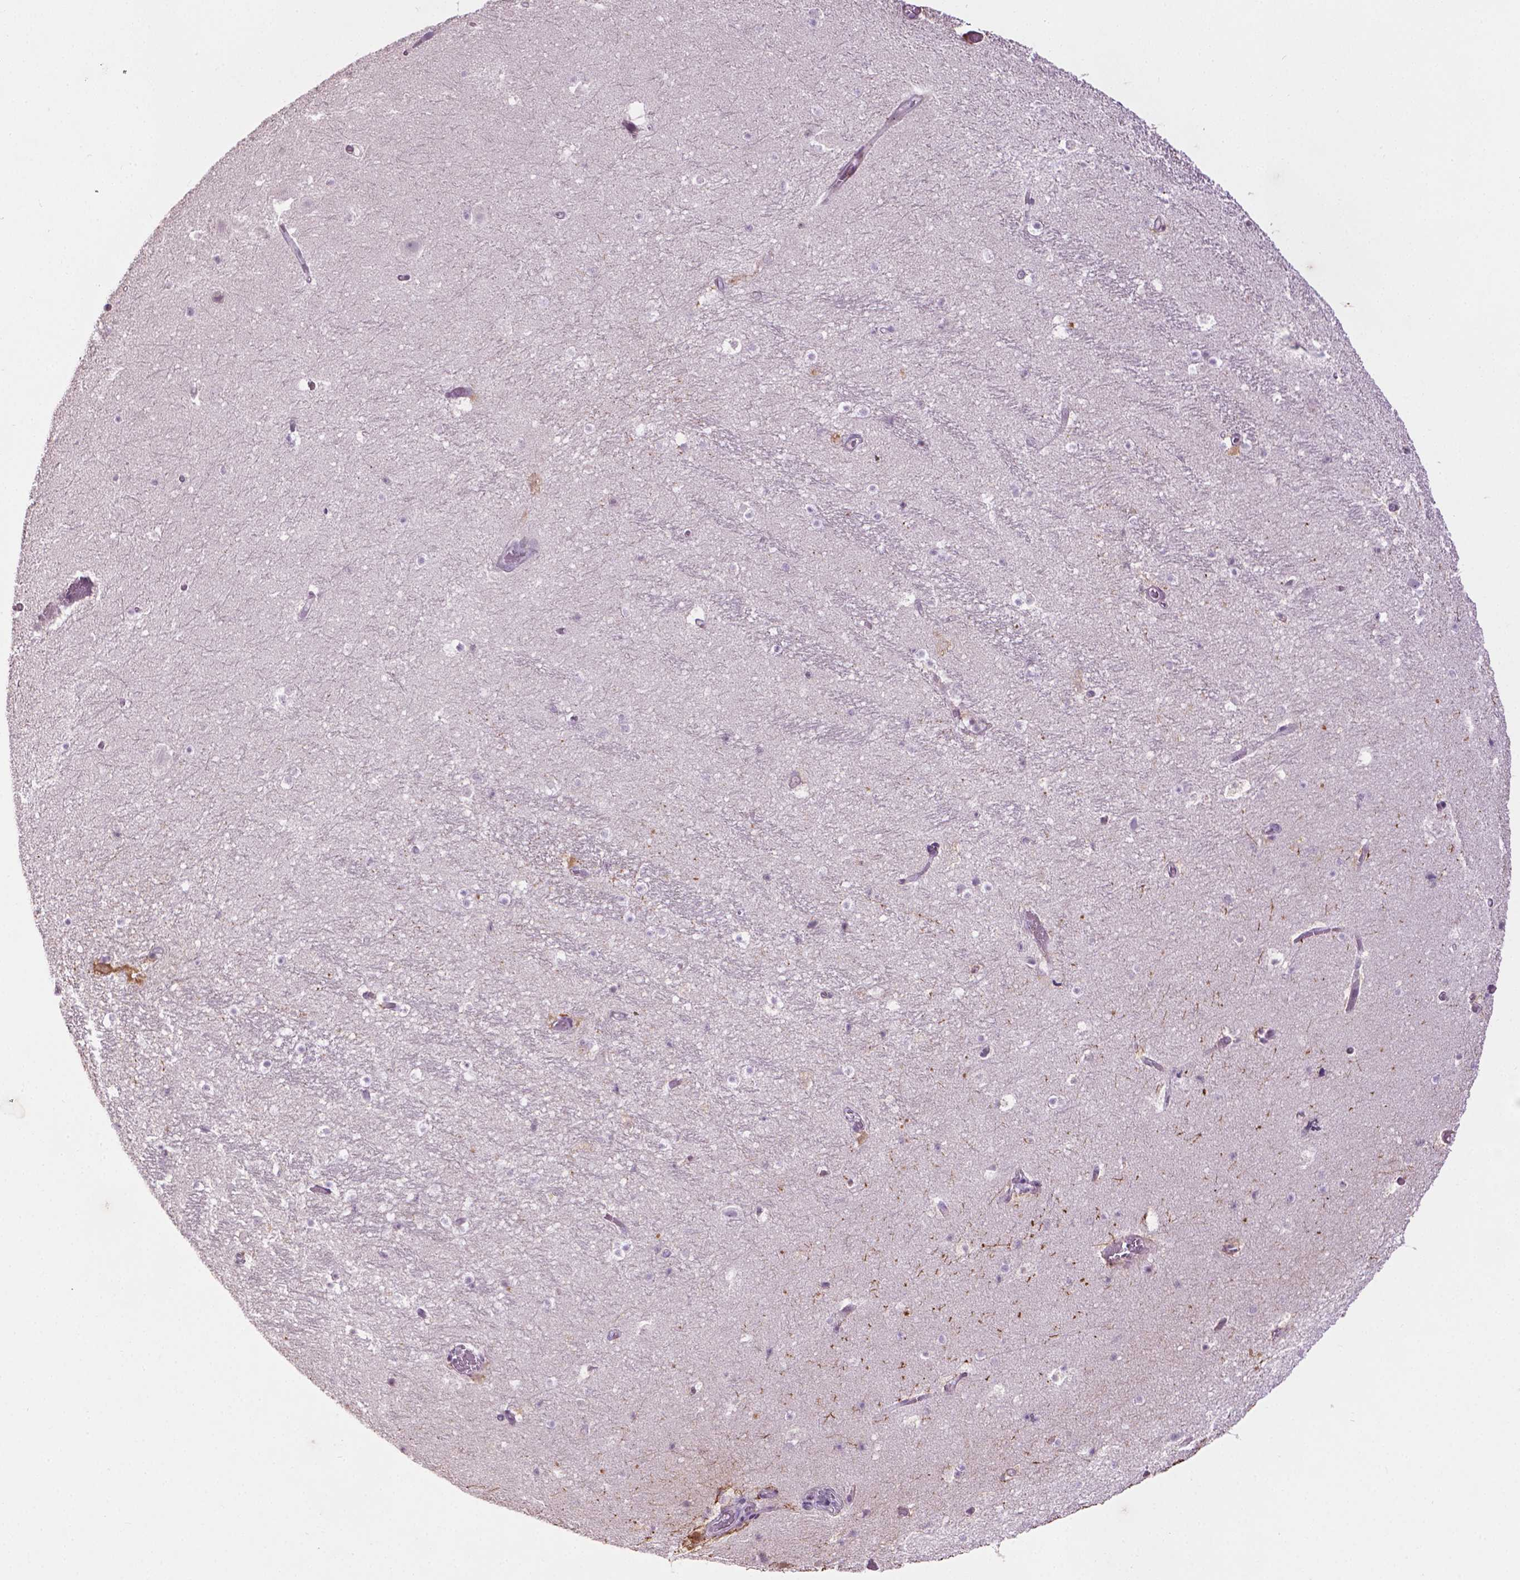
{"staining": {"intensity": "negative", "quantity": "none", "location": "none"}, "tissue": "hippocampus", "cell_type": "Glial cells", "image_type": "normal", "snomed": [{"axis": "morphology", "description": "Normal tissue, NOS"}, {"axis": "topography", "description": "Hippocampus"}], "caption": "The immunohistochemistry (IHC) photomicrograph has no significant expression in glial cells of hippocampus. (Brightfield microscopy of DAB immunohistochemistry at high magnification).", "gene": "NTNG2", "patient": {"sex": "male", "age": 26}}